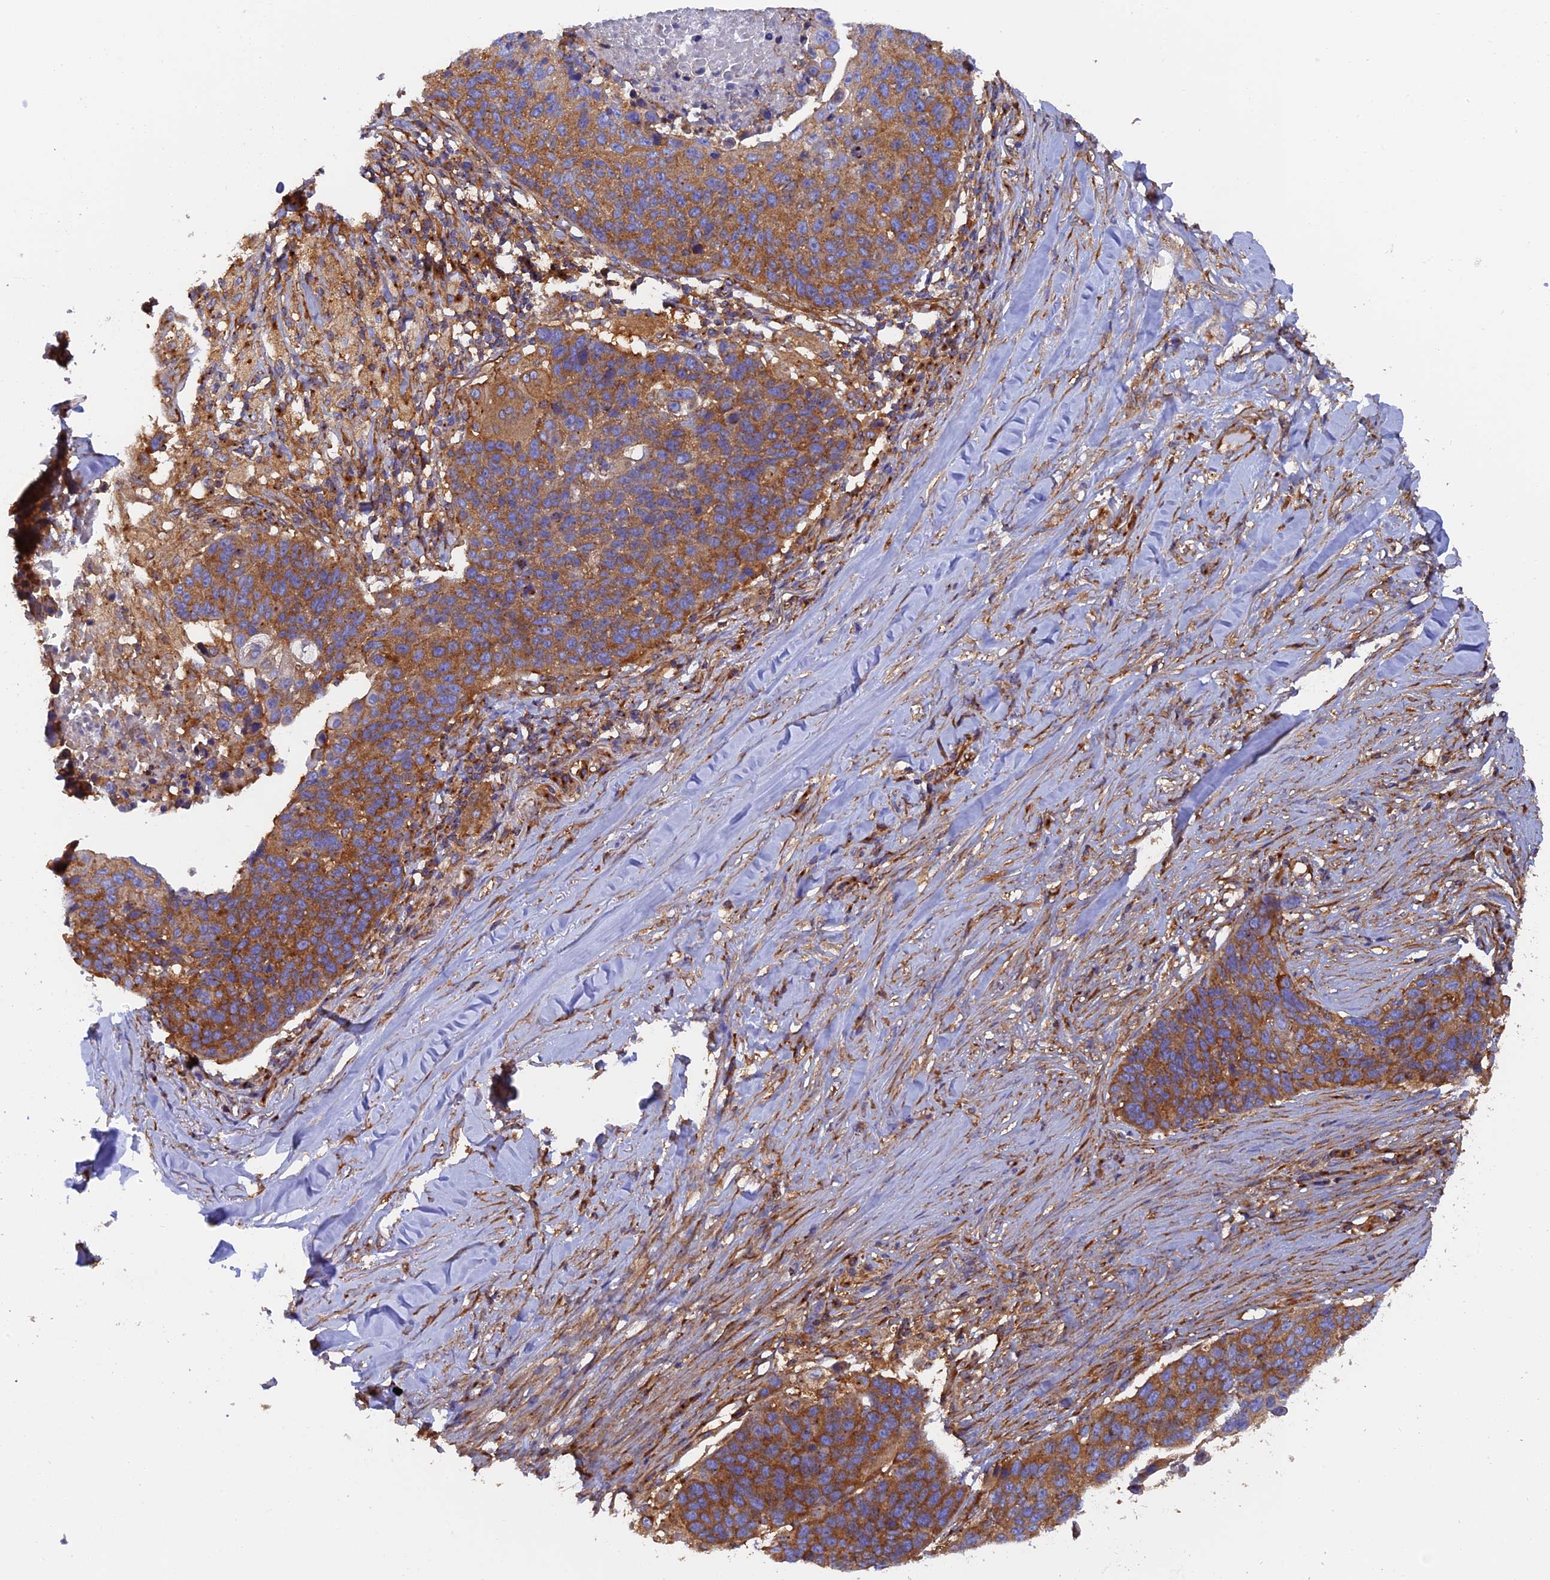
{"staining": {"intensity": "strong", "quantity": ">75%", "location": "cytoplasmic/membranous"}, "tissue": "lung cancer", "cell_type": "Tumor cells", "image_type": "cancer", "snomed": [{"axis": "morphology", "description": "Normal tissue, NOS"}, {"axis": "morphology", "description": "Squamous cell carcinoma, NOS"}, {"axis": "topography", "description": "Lymph node"}, {"axis": "topography", "description": "Lung"}], "caption": "Tumor cells reveal high levels of strong cytoplasmic/membranous staining in approximately >75% of cells in lung cancer.", "gene": "DCTN2", "patient": {"sex": "male", "age": 66}}